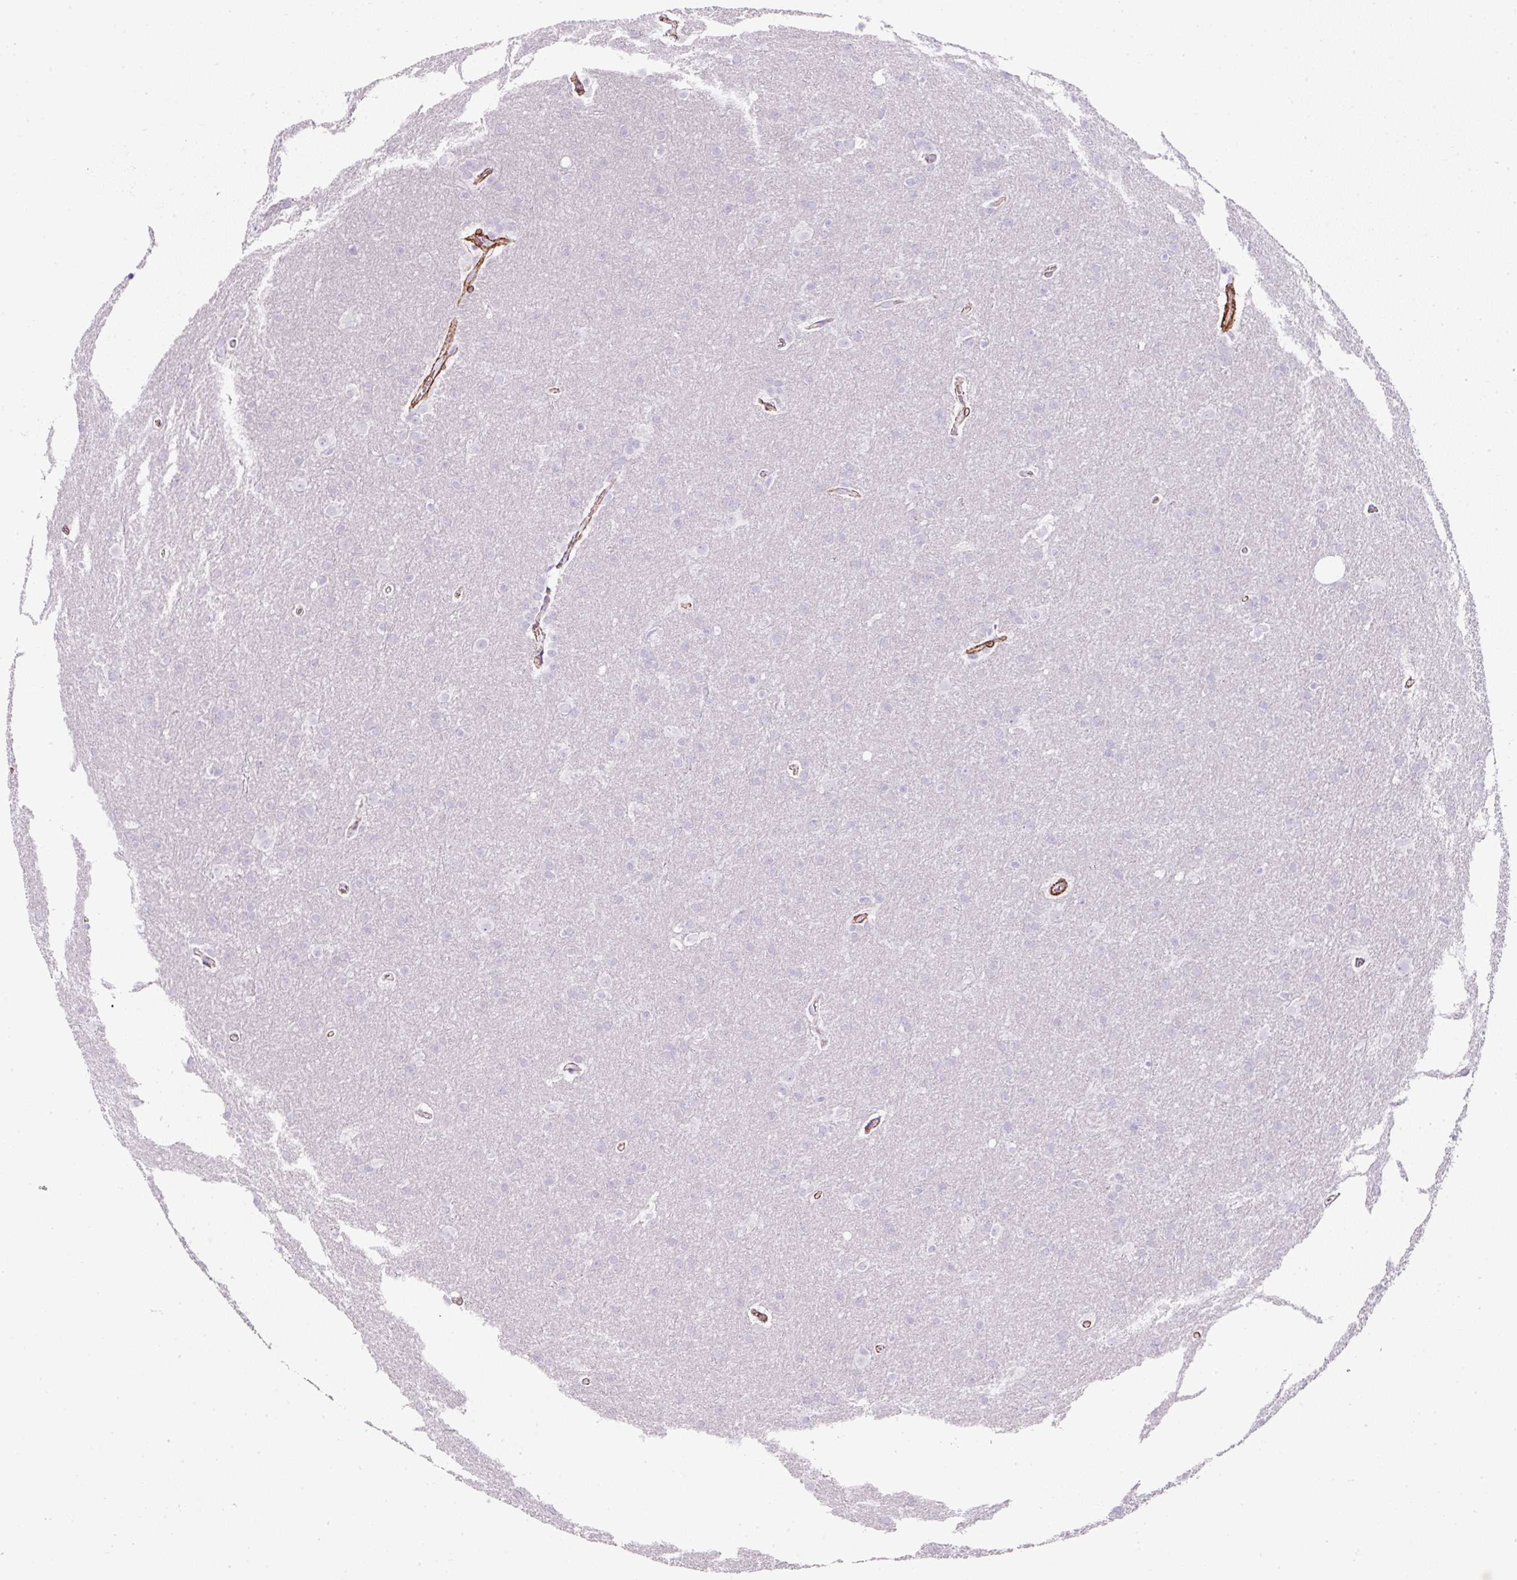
{"staining": {"intensity": "negative", "quantity": "none", "location": "none"}, "tissue": "glioma", "cell_type": "Tumor cells", "image_type": "cancer", "snomed": [{"axis": "morphology", "description": "Glioma, malignant, Low grade"}, {"axis": "topography", "description": "Brain"}], "caption": "Tumor cells are negative for protein expression in human glioma.", "gene": "CAVIN3", "patient": {"sex": "female", "age": 32}}